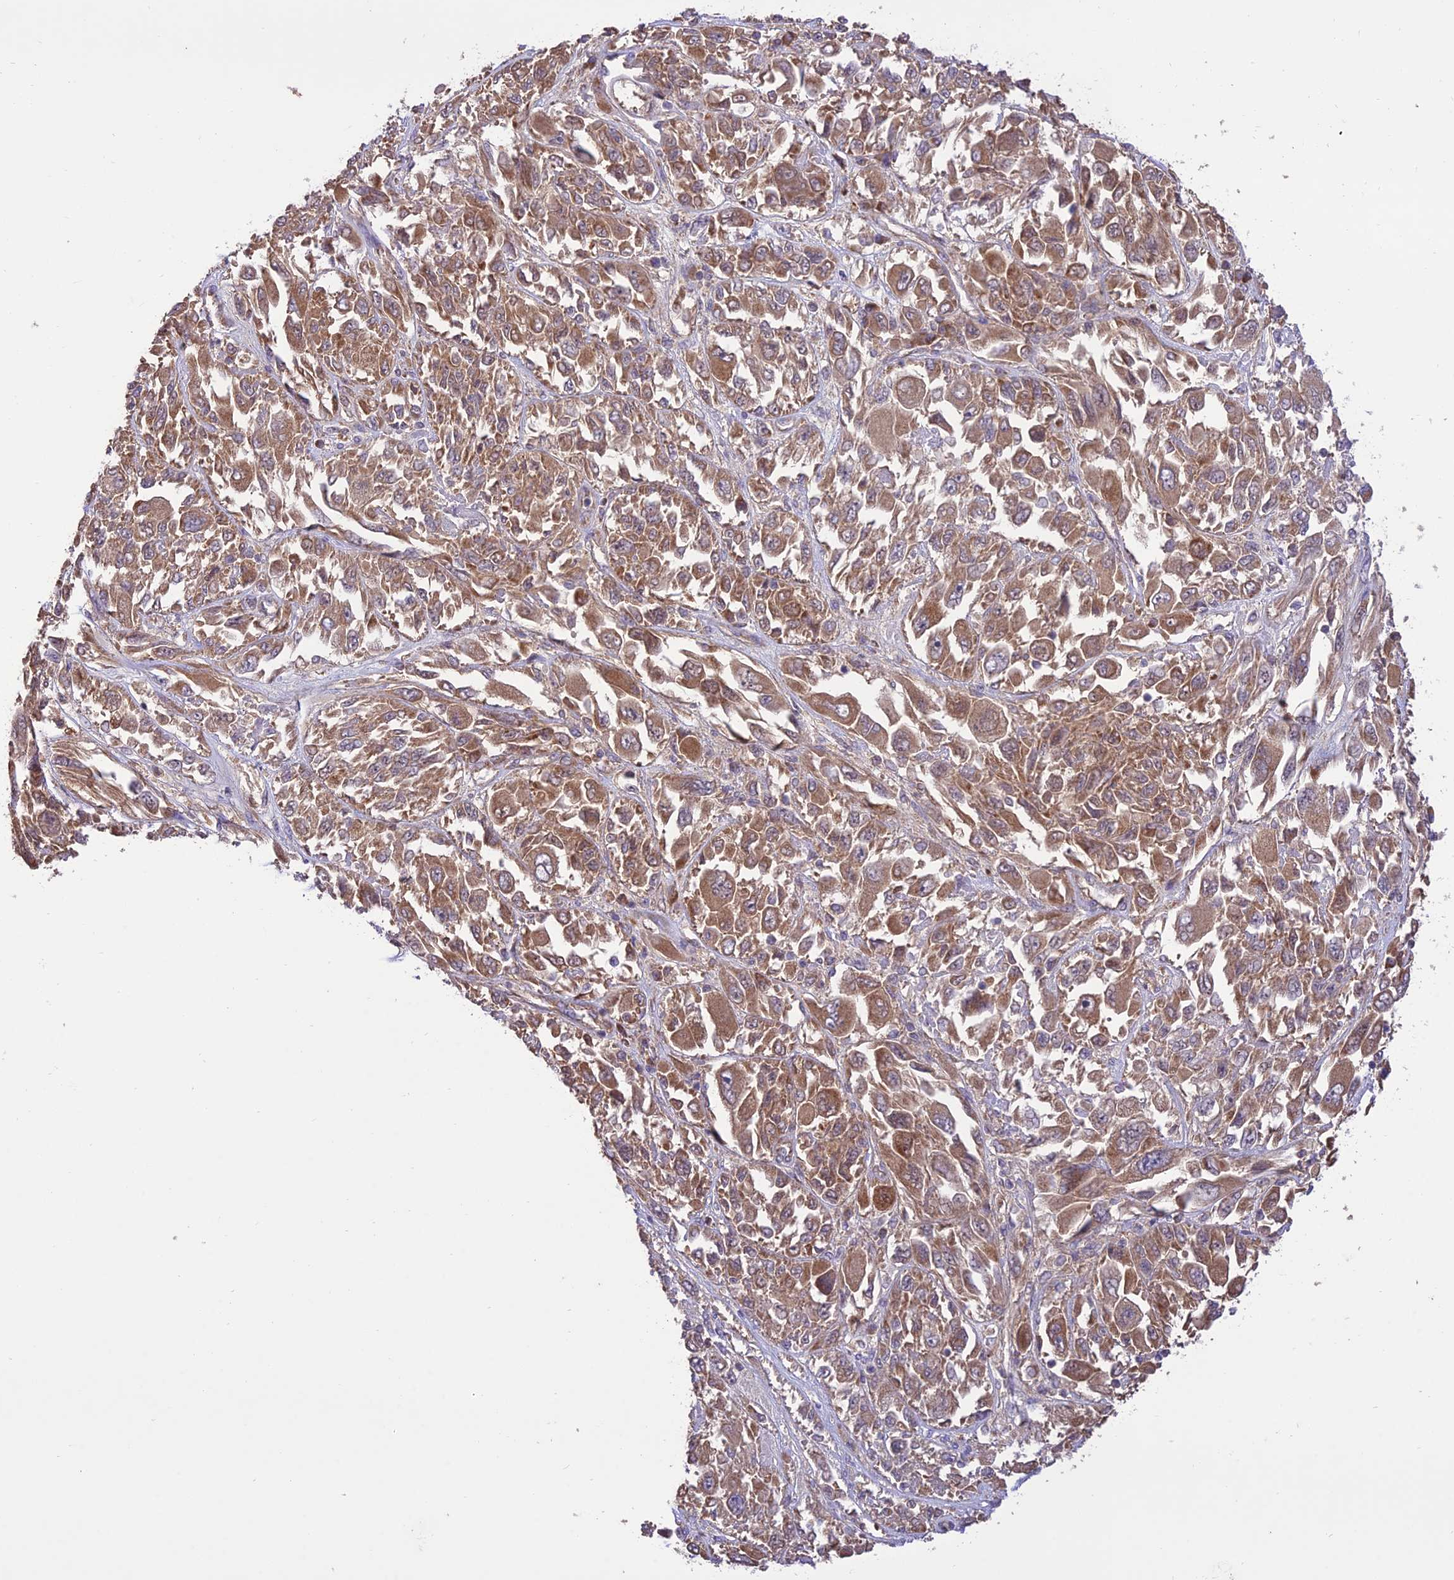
{"staining": {"intensity": "moderate", "quantity": ">75%", "location": "cytoplasmic/membranous"}, "tissue": "melanoma", "cell_type": "Tumor cells", "image_type": "cancer", "snomed": [{"axis": "morphology", "description": "Malignant melanoma, NOS"}, {"axis": "topography", "description": "Skin"}], "caption": "A high-resolution micrograph shows immunohistochemistry (IHC) staining of melanoma, which demonstrates moderate cytoplasmic/membranous expression in approximately >75% of tumor cells.", "gene": "NDUFAF1", "patient": {"sex": "female", "age": 91}}